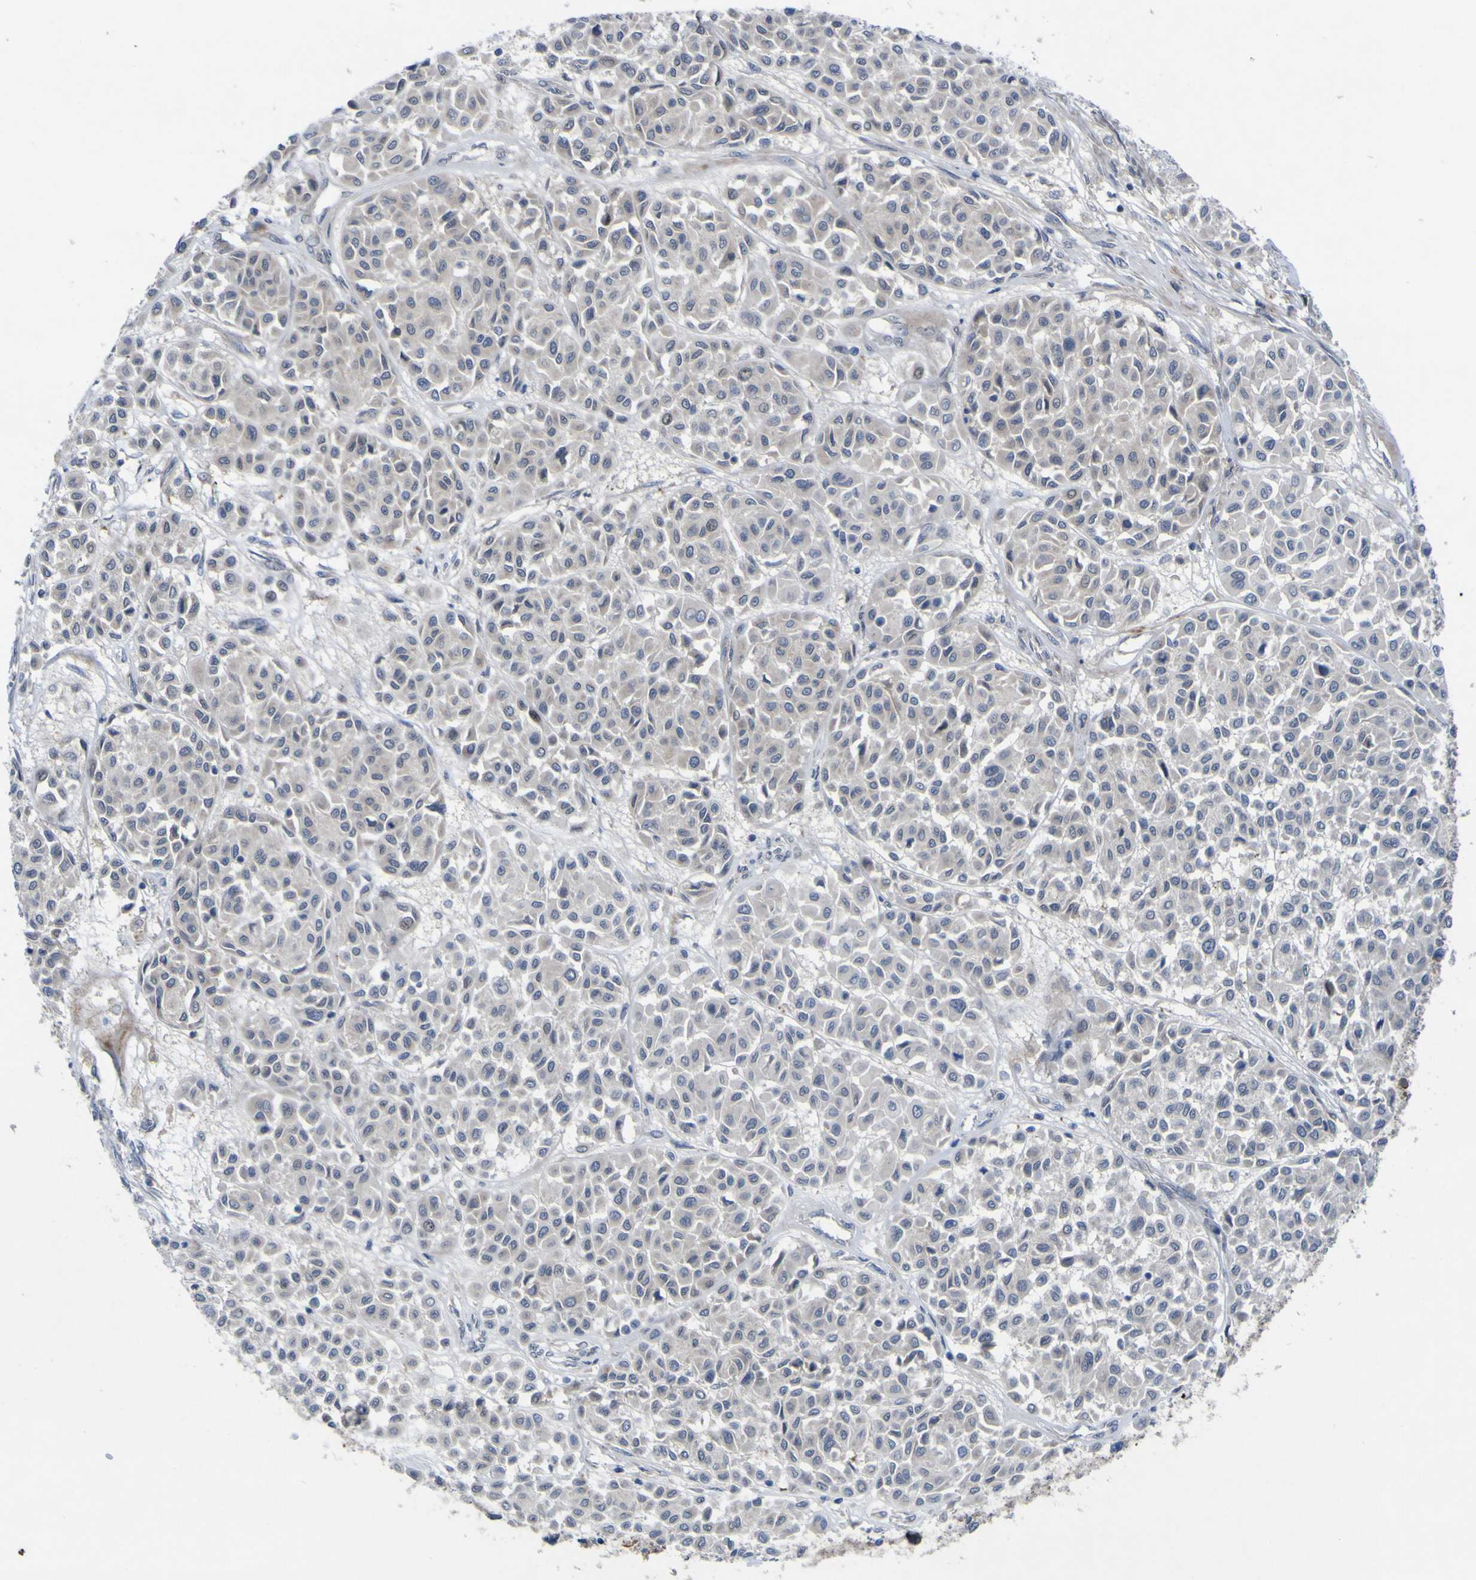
{"staining": {"intensity": "negative", "quantity": "none", "location": "none"}, "tissue": "melanoma", "cell_type": "Tumor cells", "image_type": "cancer", "snomed": [{"axis": "morphology", "description": "Malignant melanoma, Metastatic site"}, {"axis": "topography", "description": "Soft tissue"}], "caption": "Melanoma was stained to show a protein in brown. There is no significant positivity in tumor cells.", "gene": "NAV1", "patient": {"sex": "male", "age": 41}}